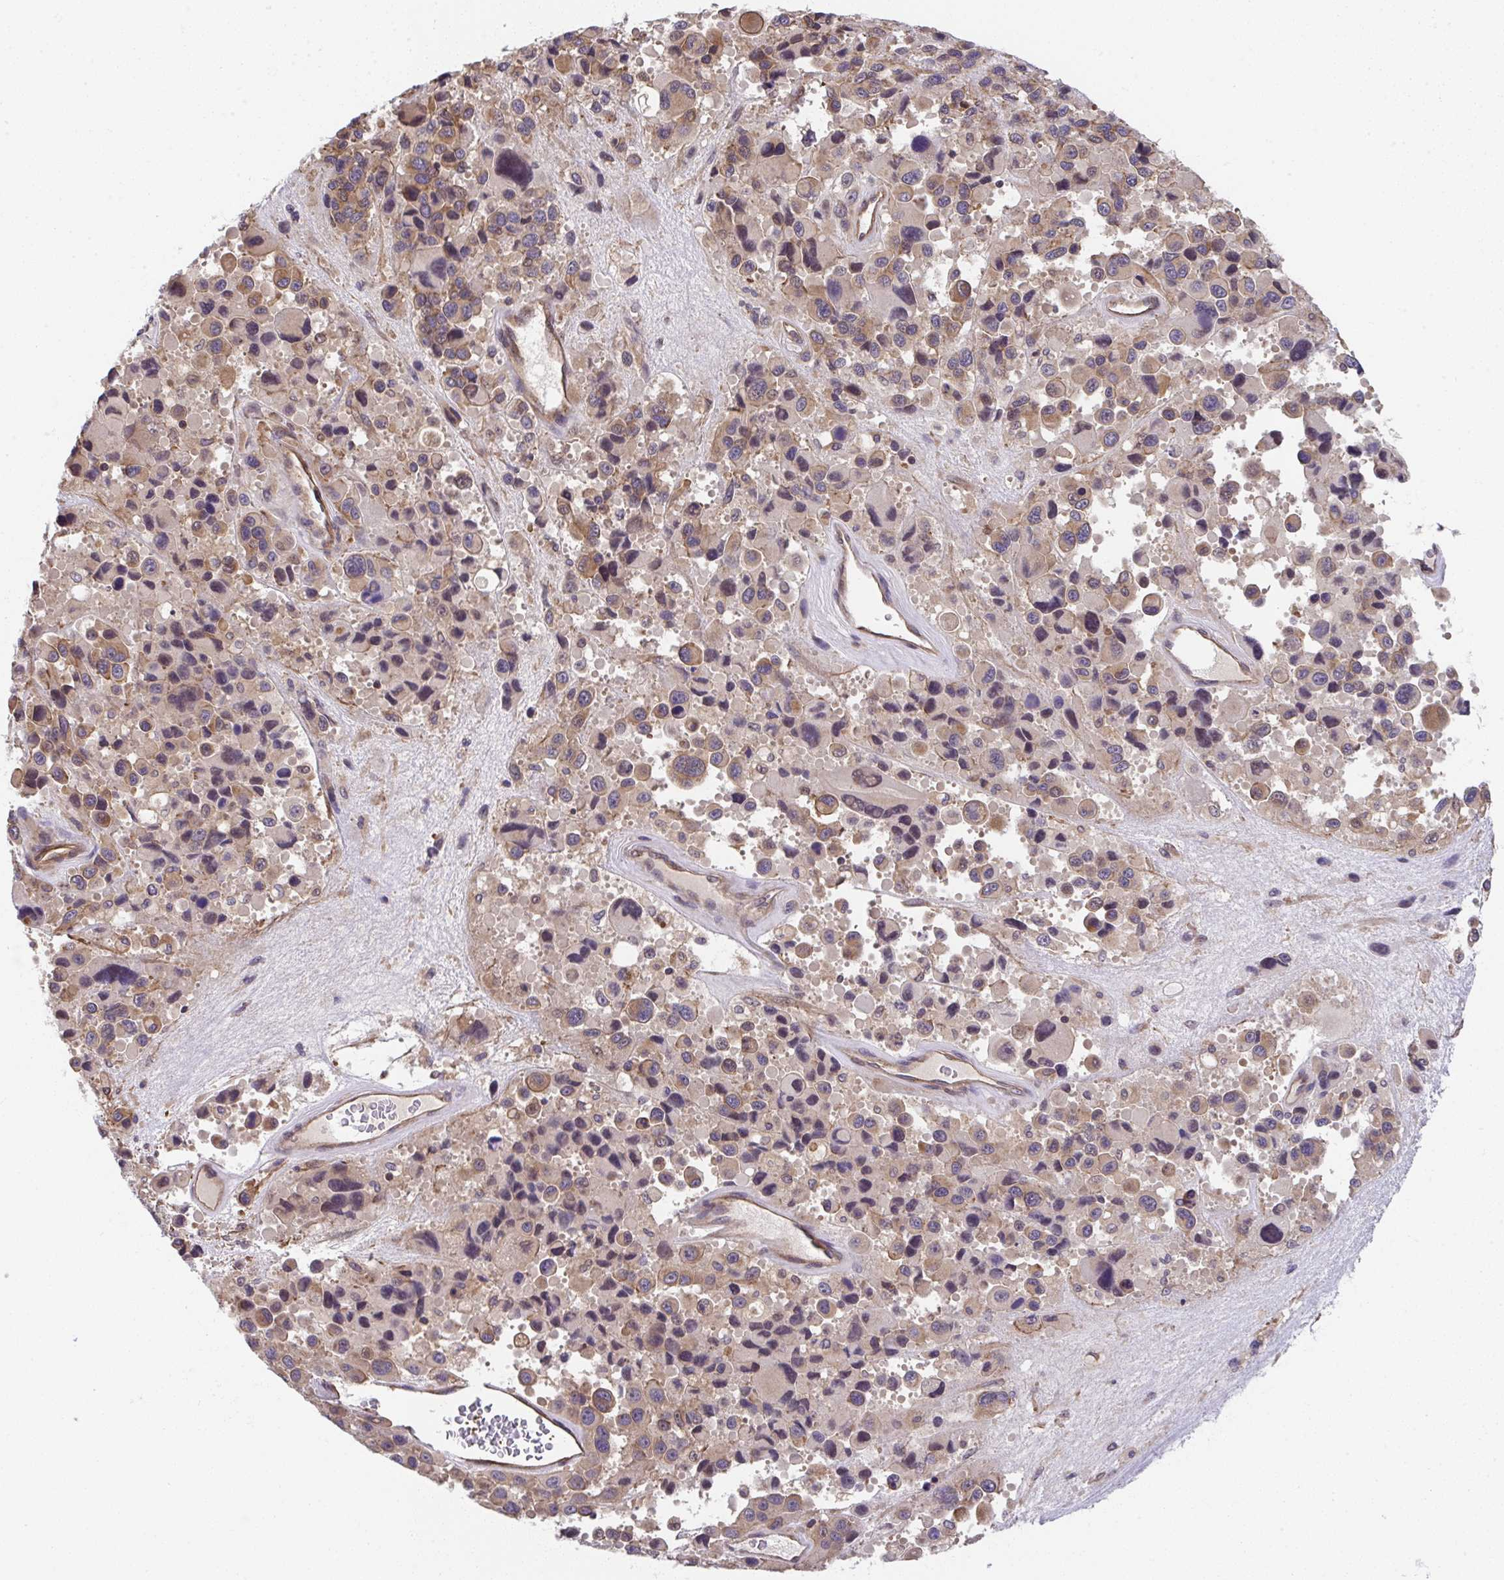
{"staining": {"intensity": "moderate", "quantity": ">75%", "location": "cytoplasmic/membranous,nuclear"}, "tissue": "melanoma", "cell_type": "Tumor cells", "image_type": "cancer", "snomed": [{"axis": "morphology", "description": "Malignant melanoma, Metastatic site"}, {"axis": "topography", "description": "Lymph node"}], "caption": "IHC histopathology image of neoplastic tissue: human melanoma stained using IHC exhibits medium levels of moderate protein expression localized specifically in the cytoplasmic/membranous and nuclear of tumor cells, appearing as a cytoplasmic/membranous and nuclear brown color.", "gene": "ZNF696", "patient": {"sex": "female", "age": 65}}